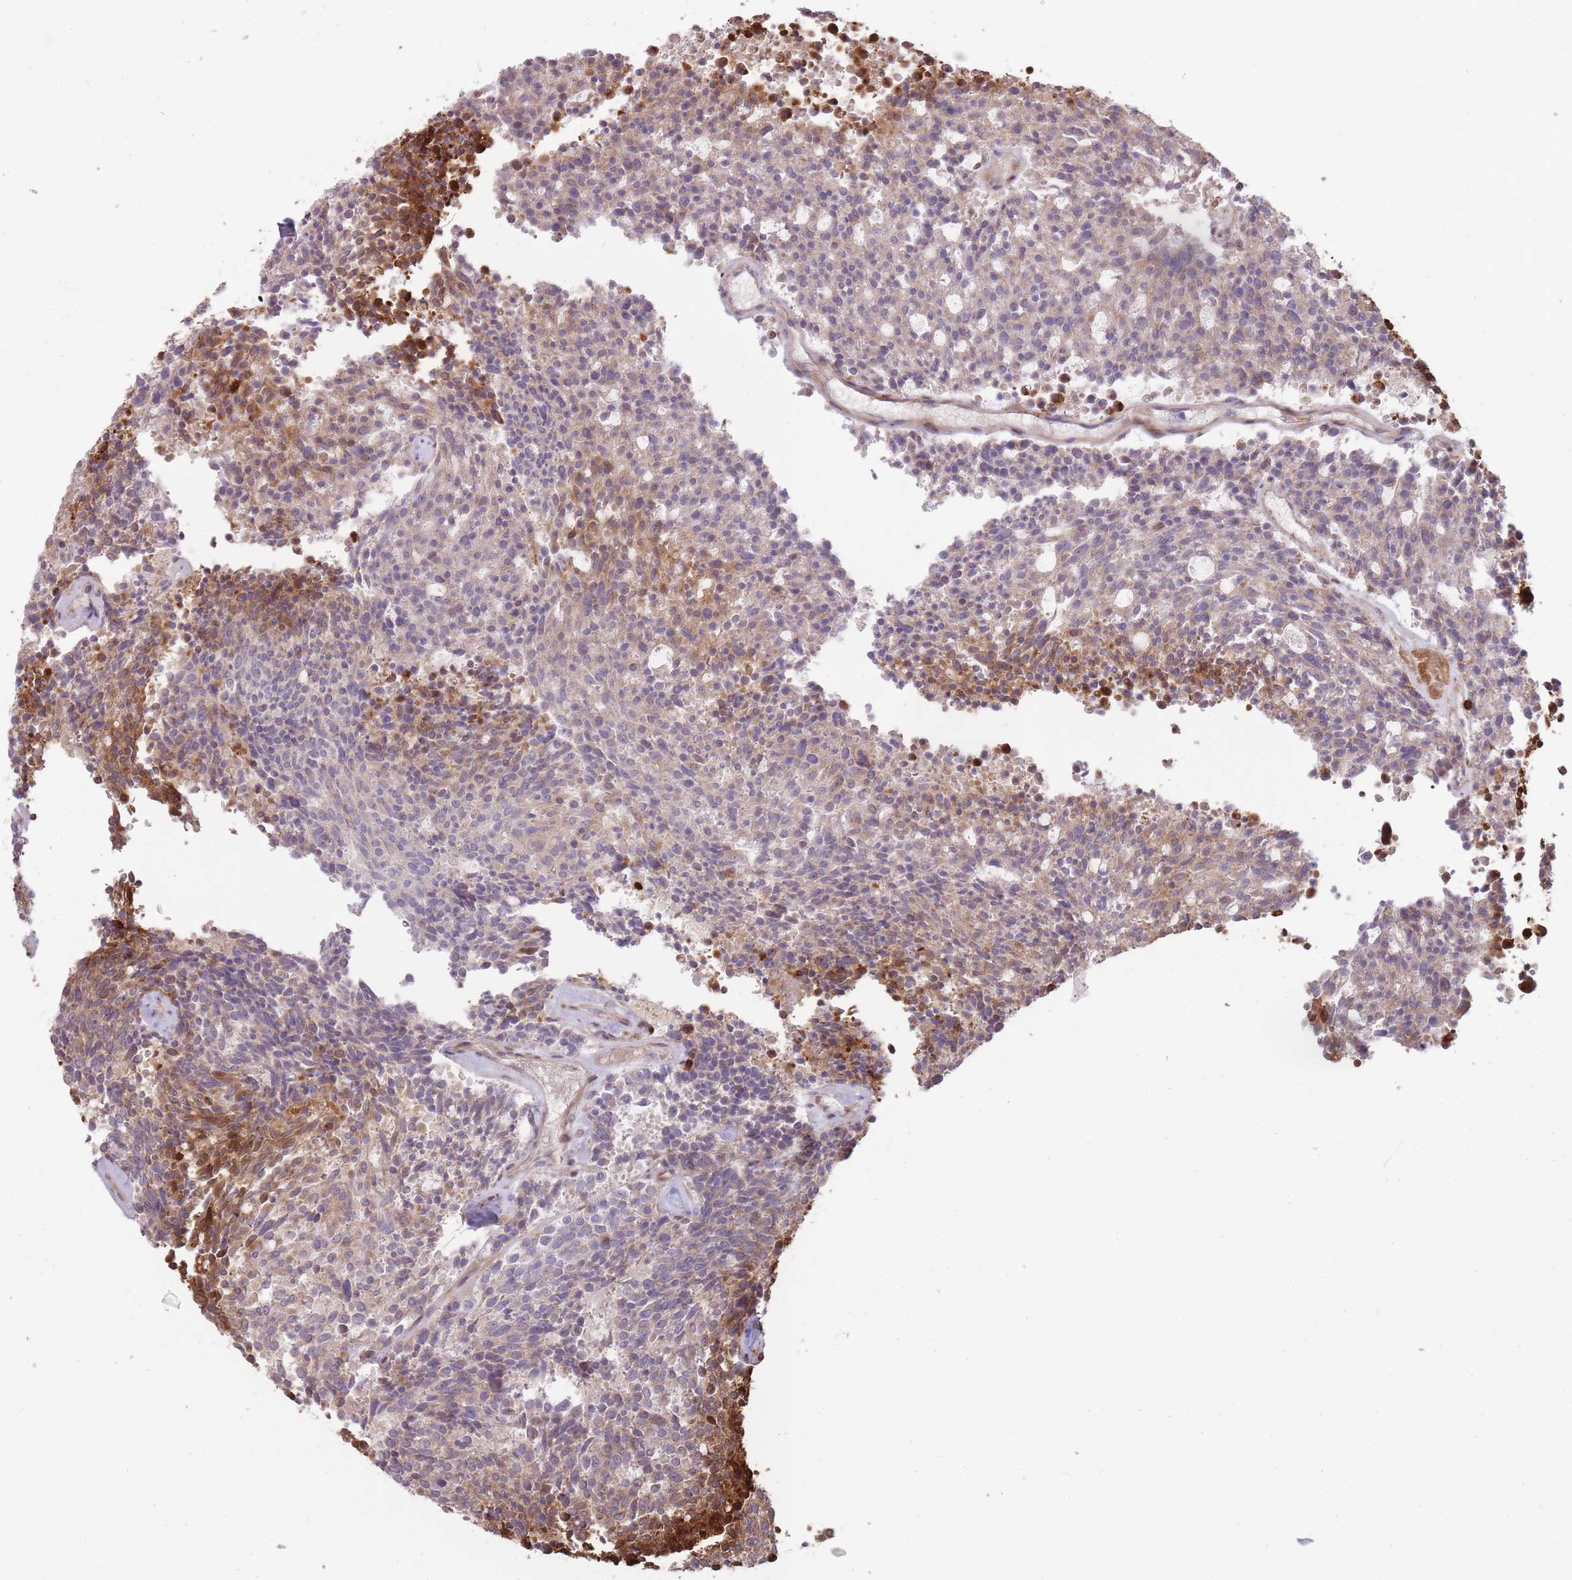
{"staining": {"intensity": "moderate", "quantity": "<25%", "location": "cytoplasmic/membranous"}, "tissue": "carcinoid", "cell_type": "Tumor cells", "image_type": "cancer", "snomed": [{"axis": "morphology", "description": "Carcinoid, malignant, NOS"}, {"axis": "topography", "description": "Pancreas"}], "caption": "Tumor cells exhibit low levels of moderate cytoplasmic/membranous staining in about <25% of cells in carcinoid. The protein is stained brown, and the nuclei are stained in blue (DAB IHC with brightfield microscopy, high magnification).", "gene": "PPP3R2", "patient": {"sex": "female", "age": 54}}